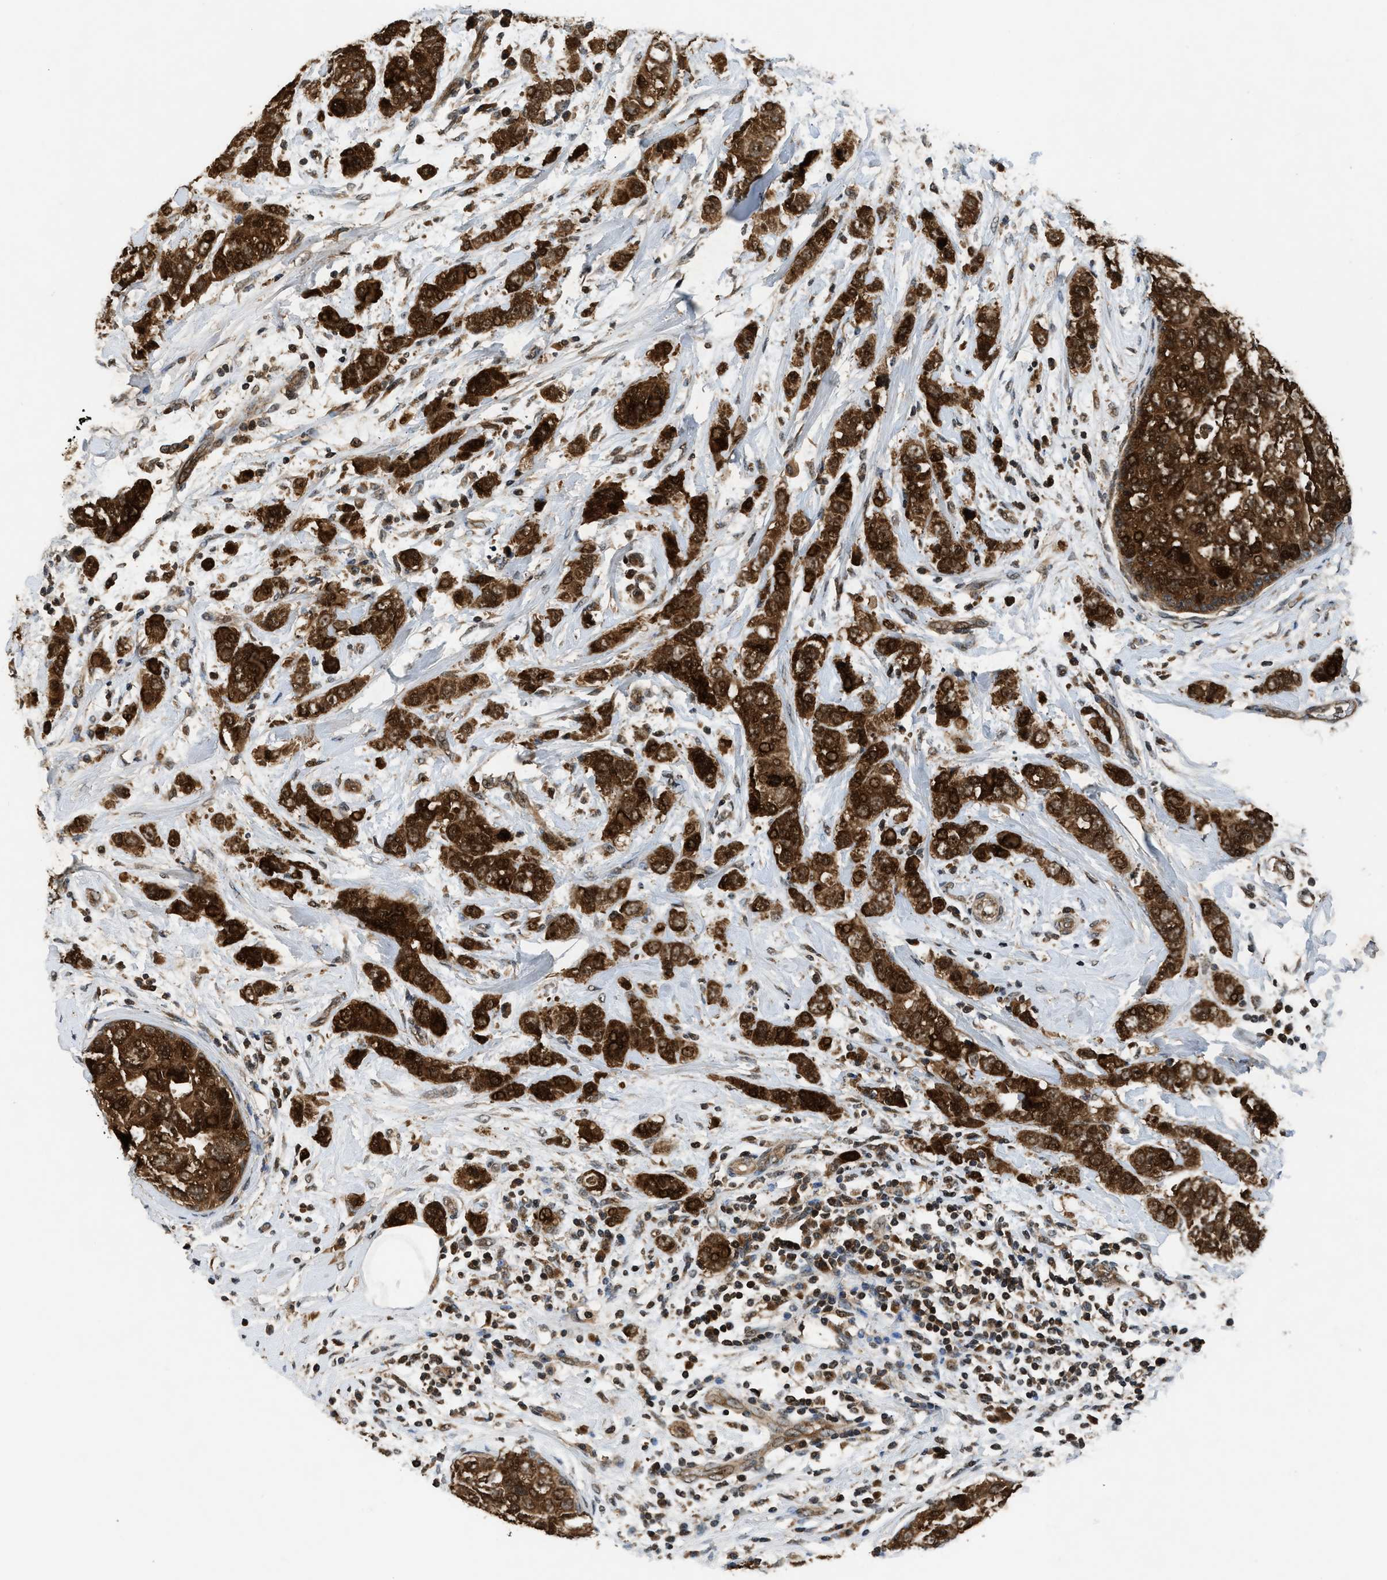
{"staining": {"intensity": "strong", "quantity": ">75%", "location": "cytoplasmic/membranous,nuclear"}, "tissue": "breast cancer", "cell_type": "Tumor cells", "image_type": "cancer", "snomed": [{"axis": "morphology", "description": "Duct carcinoma"}, {"axis": "topography", "description": "Breast"}], "caption": "An IHC photomicrograph of neoplastic tissue is shown. Protein staining in brown labels strong cytoplasmic/membranous and nuclear positivity in breast cancer within tumor cells. The staining is performed using DAB brown chromogen to label protein expression. The nuclei are counter-stained blue using hematoxylin.", "gene": "RPS6KB1", "patient": {"sex": "female", "age": 37}}